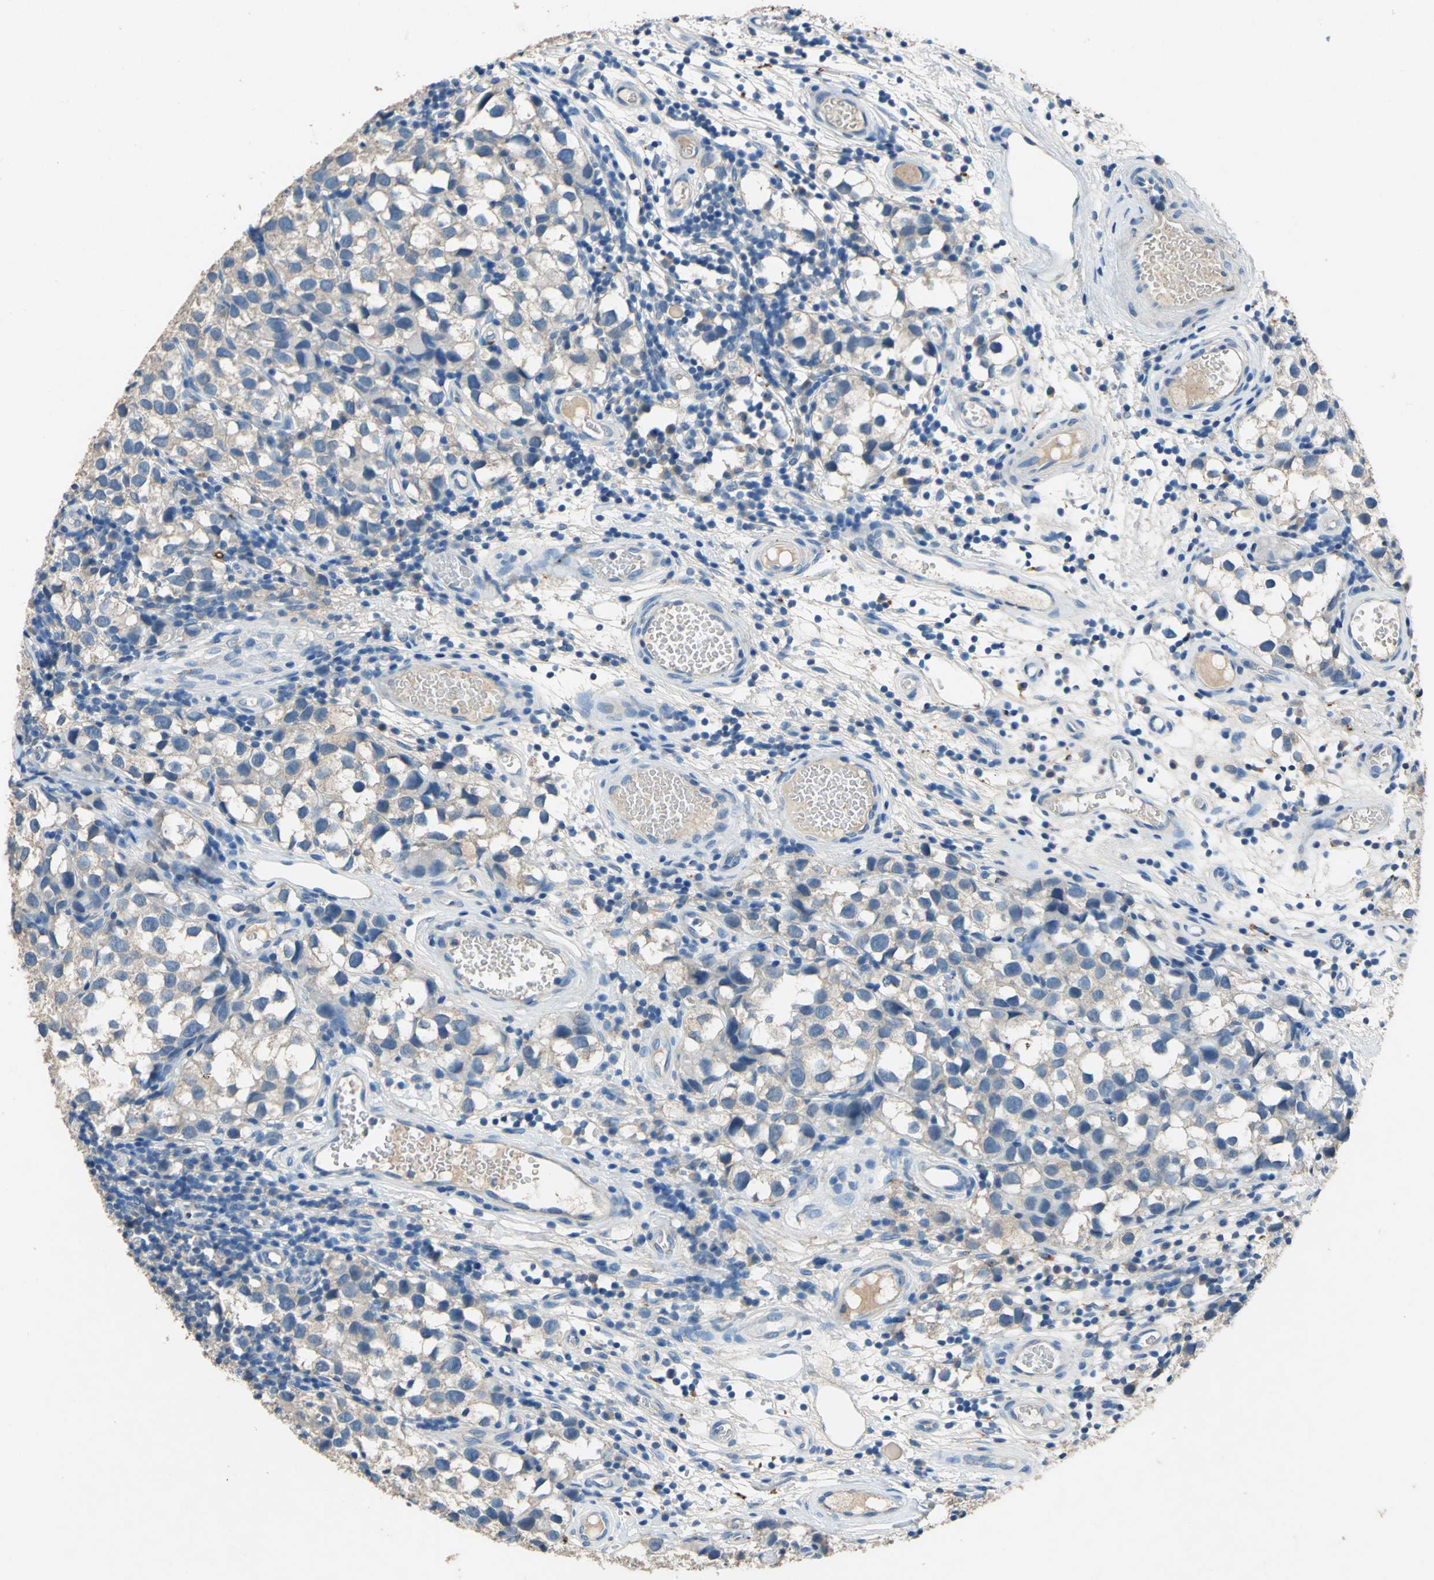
{"staining": {"intensity": "weak", "quantity": ">75%", "location": "cytoplasmic/membranous"}, "tissue": "testis cancer", "cell_type": "Tumor cells", "image_type": "cancer", "snomed": [{"axis": "morphology", "description": "Seminoma, NOS"}, {"axis": "topography", "description": "Testis"}], "caption": "Seminoma (testis) was stained to show a protein in brown. There is low levels of weak cytoplasmic/membranous expression in approximately >75% of tumor cells.", "gene": "ADAMTS5", "patient": {"sex": "male", "age": 39}}